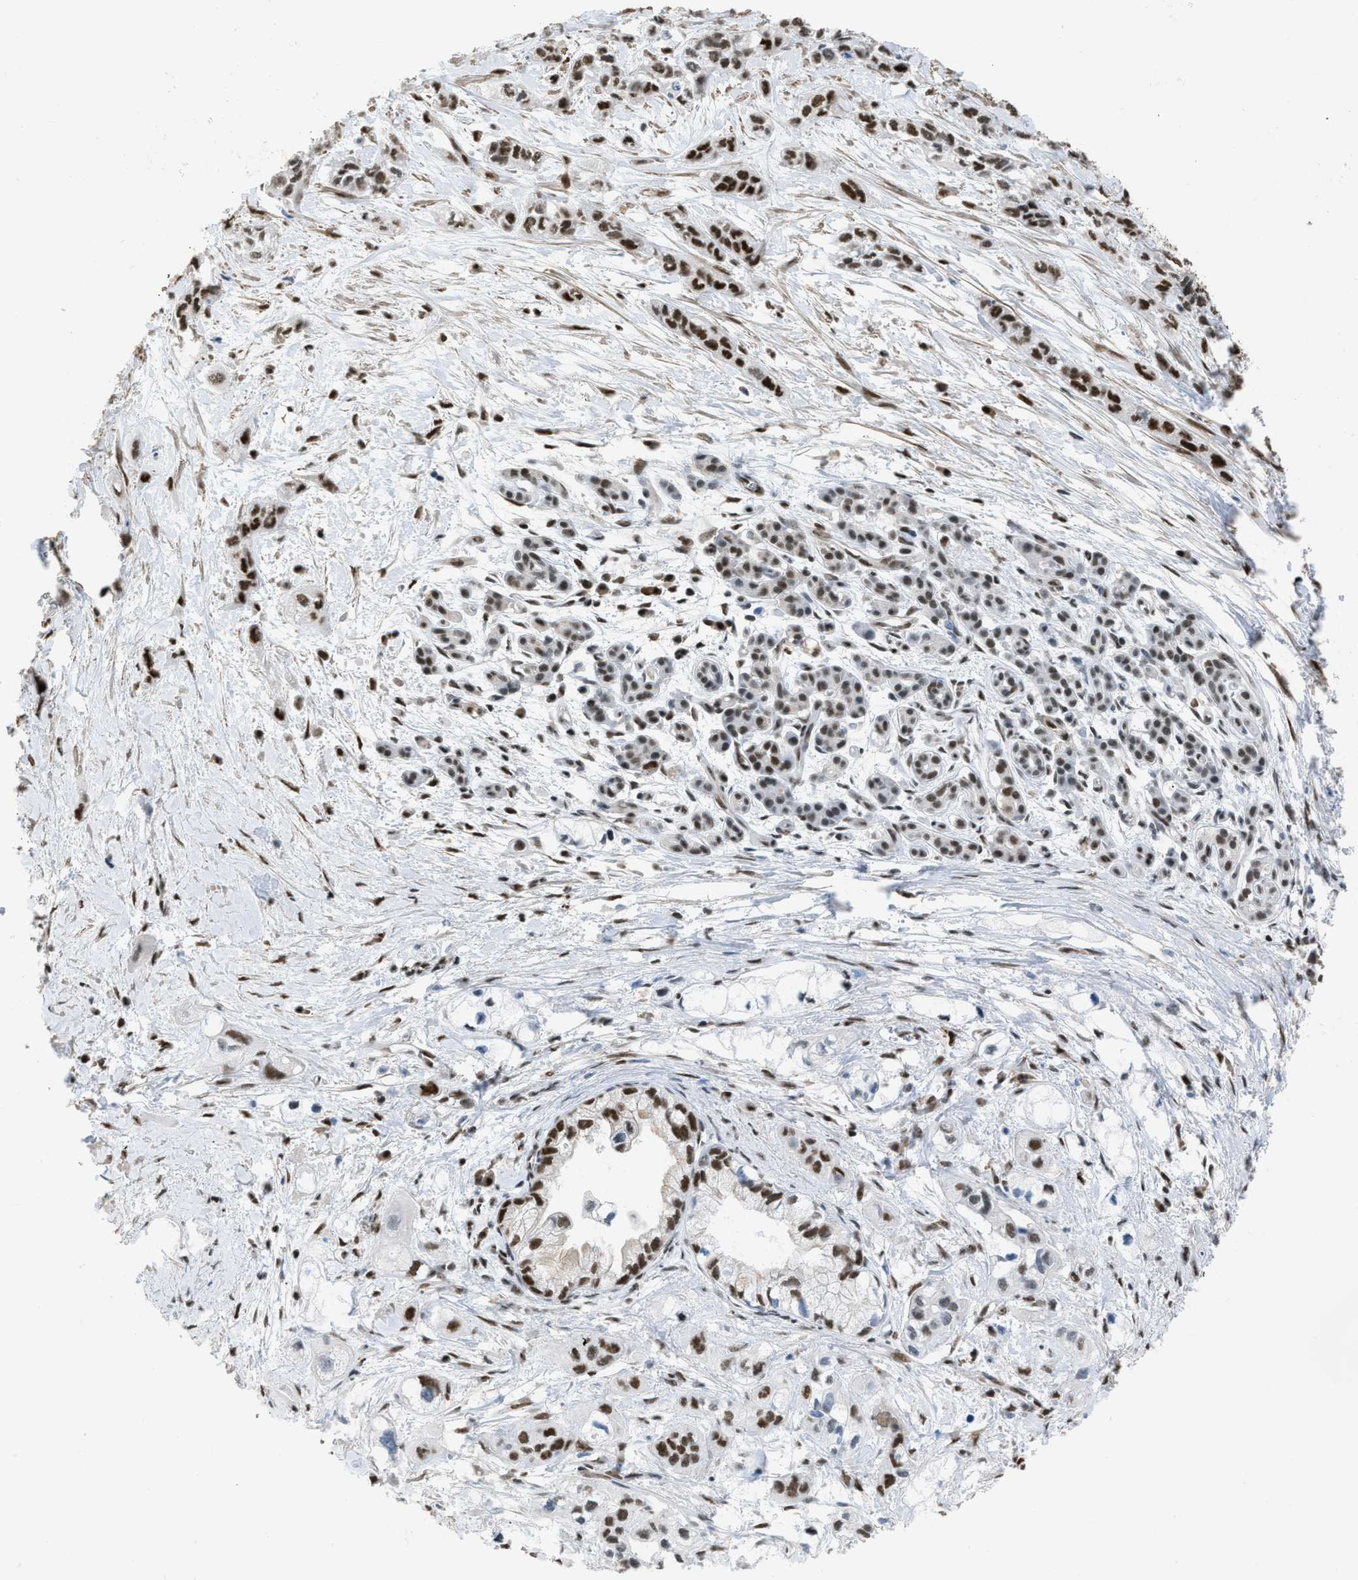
{"staining": {"intensity": "strong", "quantity": ">75%", "location": "nuclear"}, "tissue": "pancreatic cancer", "cell_type": "Tumor cells", "image_type": "cancer", "snomed": [{"axis": "morphology", "description": "Adenocarcinoma, NOS"}, {"axis": "topography", "description": "Pancreas"}], "caption": "Immunohistochemistry (IHC) of human adenocarcinoma (pancreatic) displays high levels of strong nuclear expression in approximately >75% of tumor cells. The protein of interest is shown in brown color, while the nuclei are stained blue.", "gene": "SCAF4", "patient": {"sex": "male", "age": 74}}